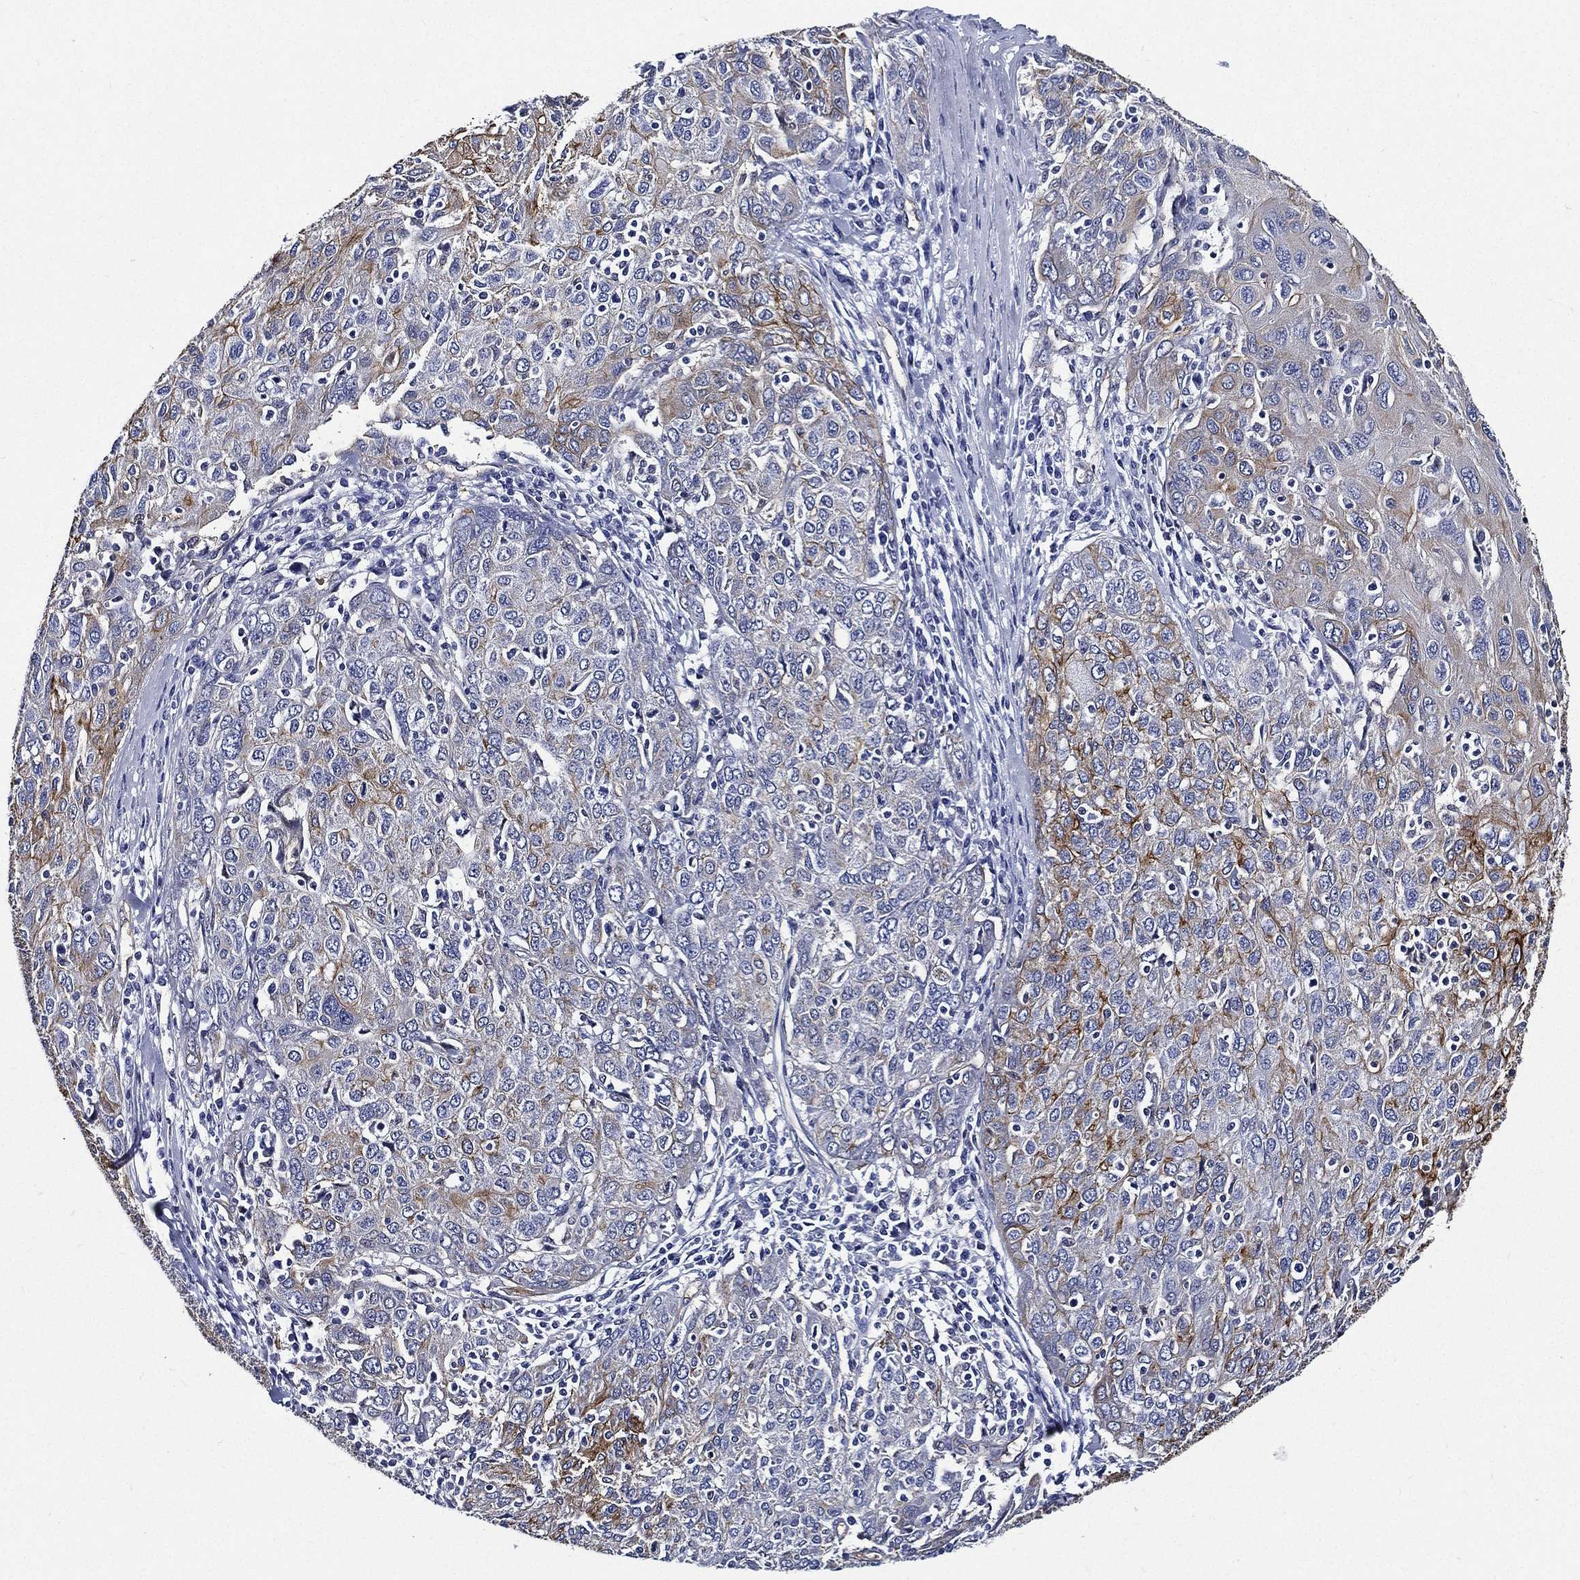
{"staining": {"intensity": "moderate", "quantity": "<25%", "location": "cytoplasmic/membranous"}, "tissue": "ovarian cancer", "cell_type": "Tumor cells", "image_type": "cancer", "snomed": [{"axis": "morphology", "description": "Carcinoma, endometroid"}, {"axis": "topography", "description": "Ovary"}], "caption": "Protein expression analysis of human ovarian endometroid carcinoma reveals moderate cytoplasmic/membranous positivity in approximately <25% of tumor cells.", "gene": "NEDD9", "patient": {"sex": "female", "age": 50}}